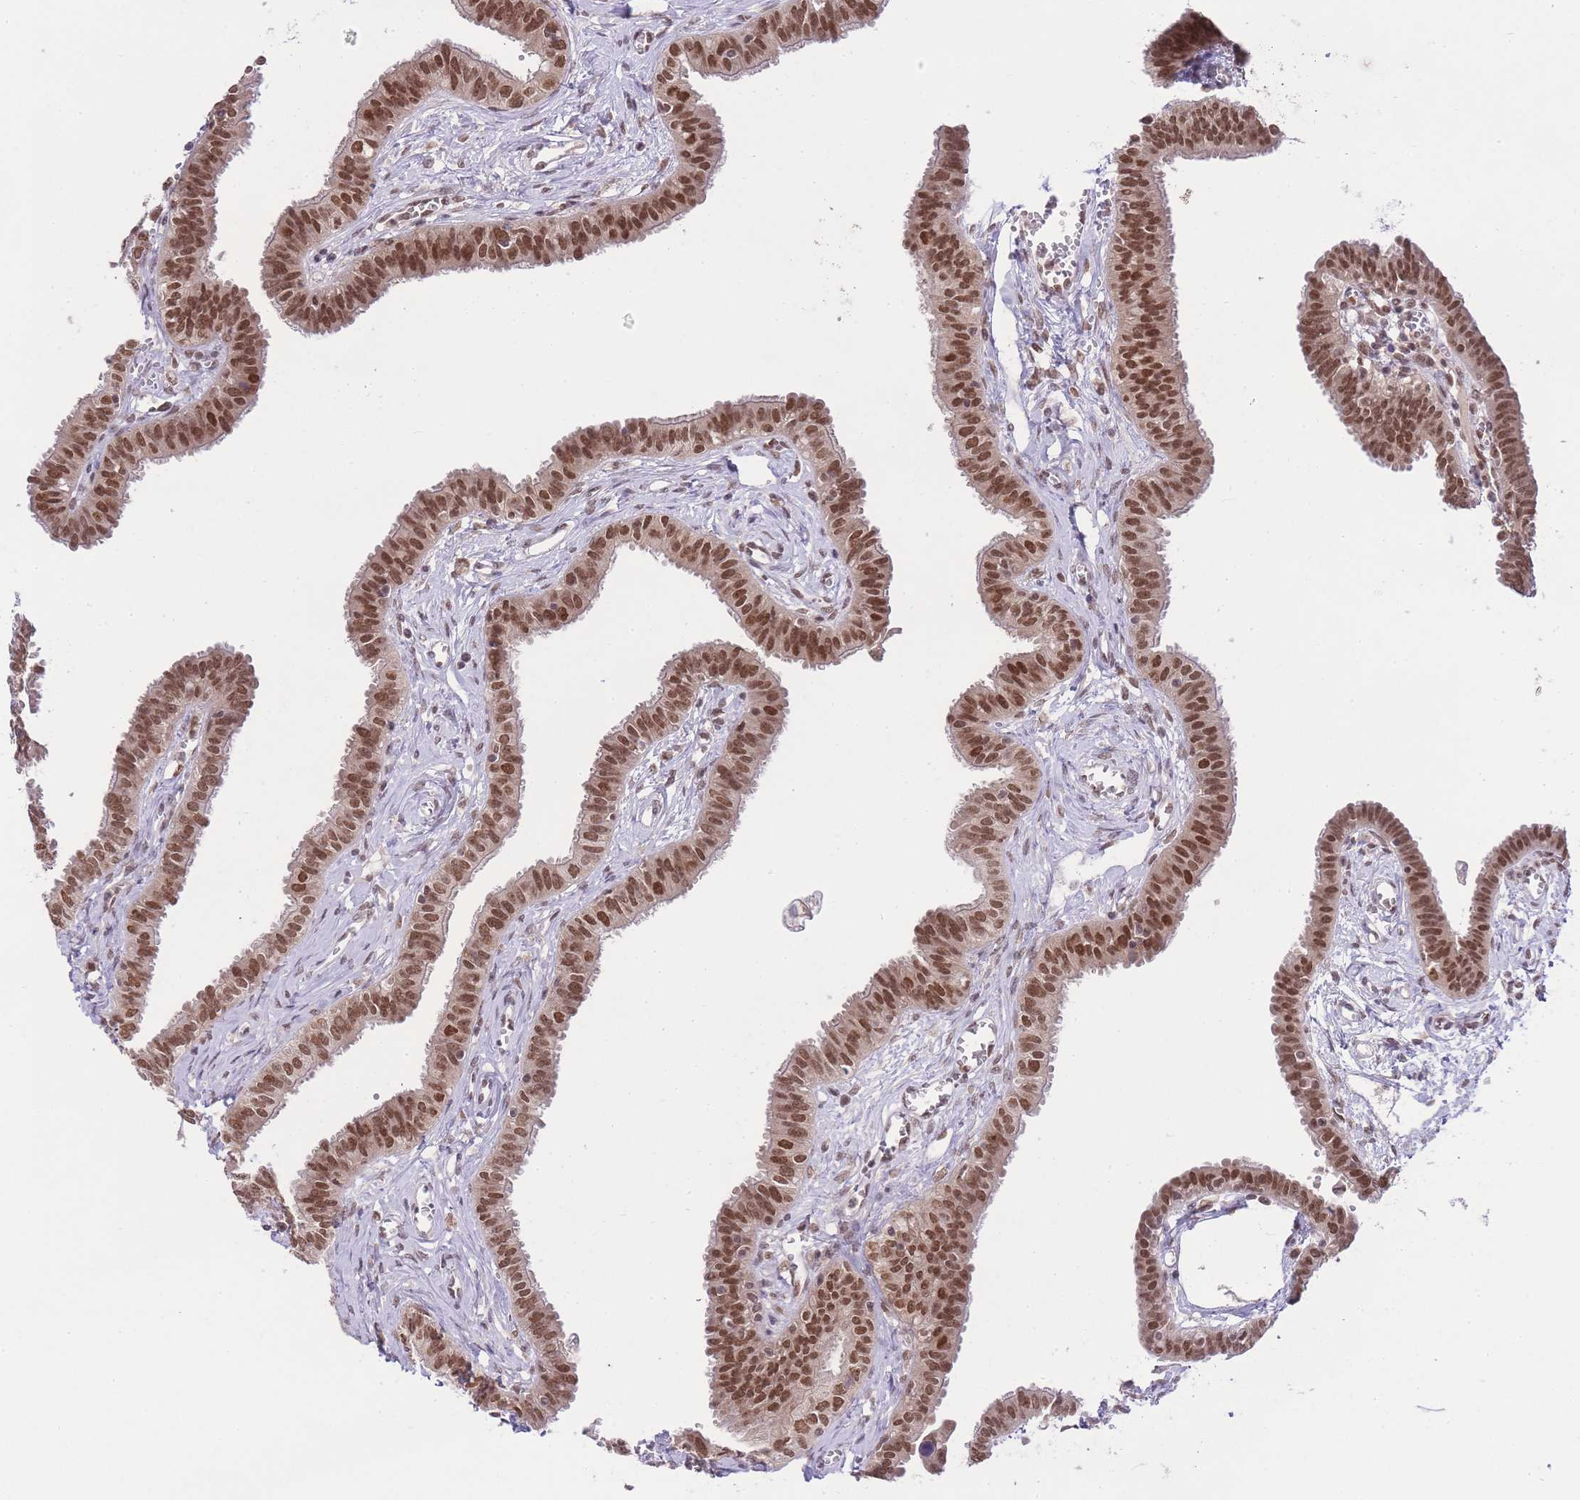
{"staining": {"intensity": "moderate", "quantity": ">75%", "location": "nuclear"}, "tissue": "fallopian tube", "cell_type": "Glandular cells", "image_type": "normal", "snomed": [{"axis": "morphology", "description": "Normal tissue, NOS"}, {"axis": "morphology", "description": "Carcinoma, NOS"}, {"axis": "topography", "description": "Fallopian tube"}, {"axis": "topography", "description": "Ovary"}], "caption": "Immunohistochemical staining of benign fallopian tube shows moderate nuclear protein staining in about >75% of glandular cells. The staining was performed using DAB (3,3'-diaminobenzidine), with brown indicating positive protein expression. Nuclei are stained blue with hematoxylin.", "gene": "TMED3", "patient": {"sex": "female", "age": 59}}